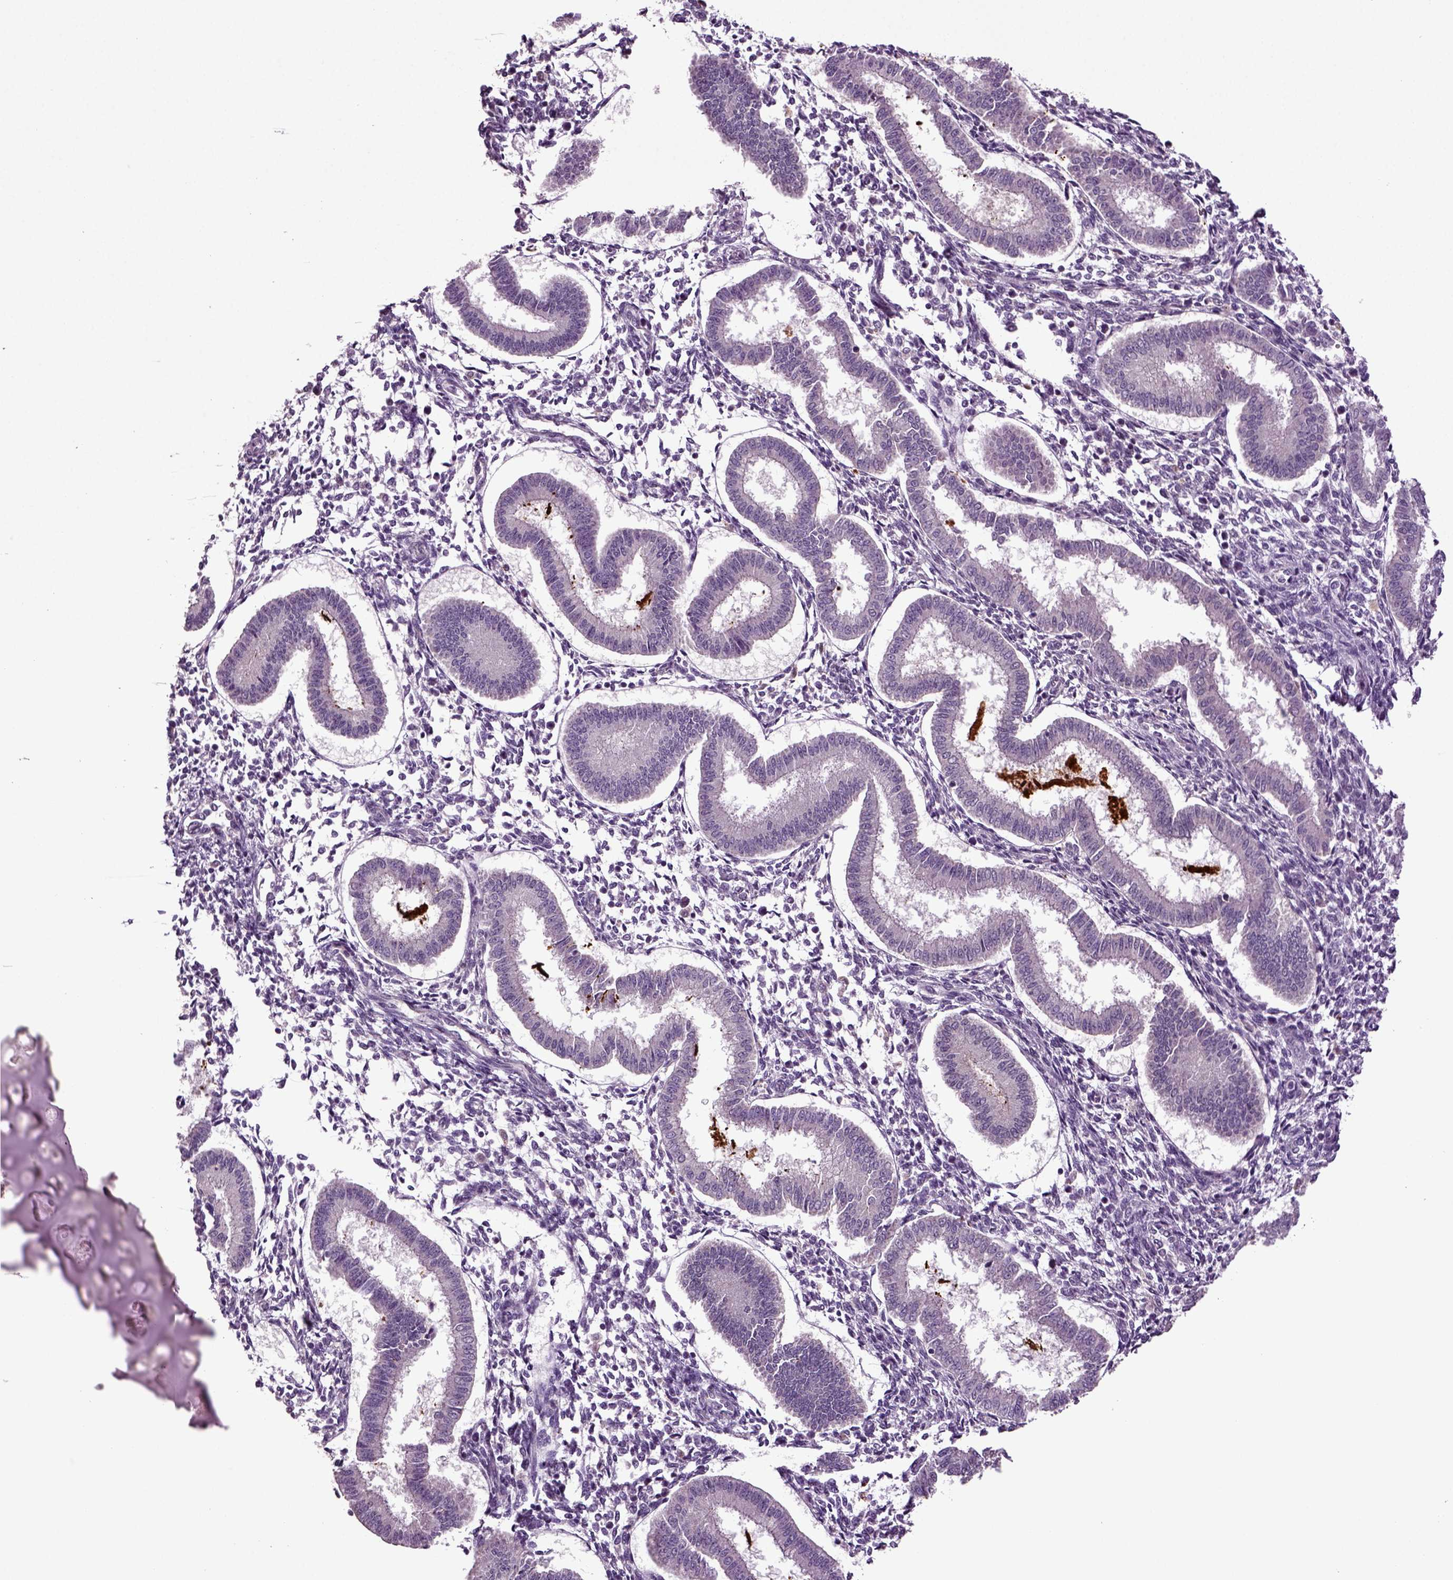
{"staining": {"intensity": "negative", "quantity": "none", "location": "none"}, "tissue": "endometrium", "cell_type": "Cells in endometrial stroma", "image_type": "normal", "snomed": [{"axis": "morphology", "description": "Normal tissue, NOS"}, {"axis": "topography", "description": "Endometrium"}], "caption": "The micrograph exhibits no significant staining in cells in endometrial stroma of endometrium. (IHC, brightfield microscopy, high magnification).", "gene": "SLC17A6", "patient": {"sex": "female", "age": 43}}